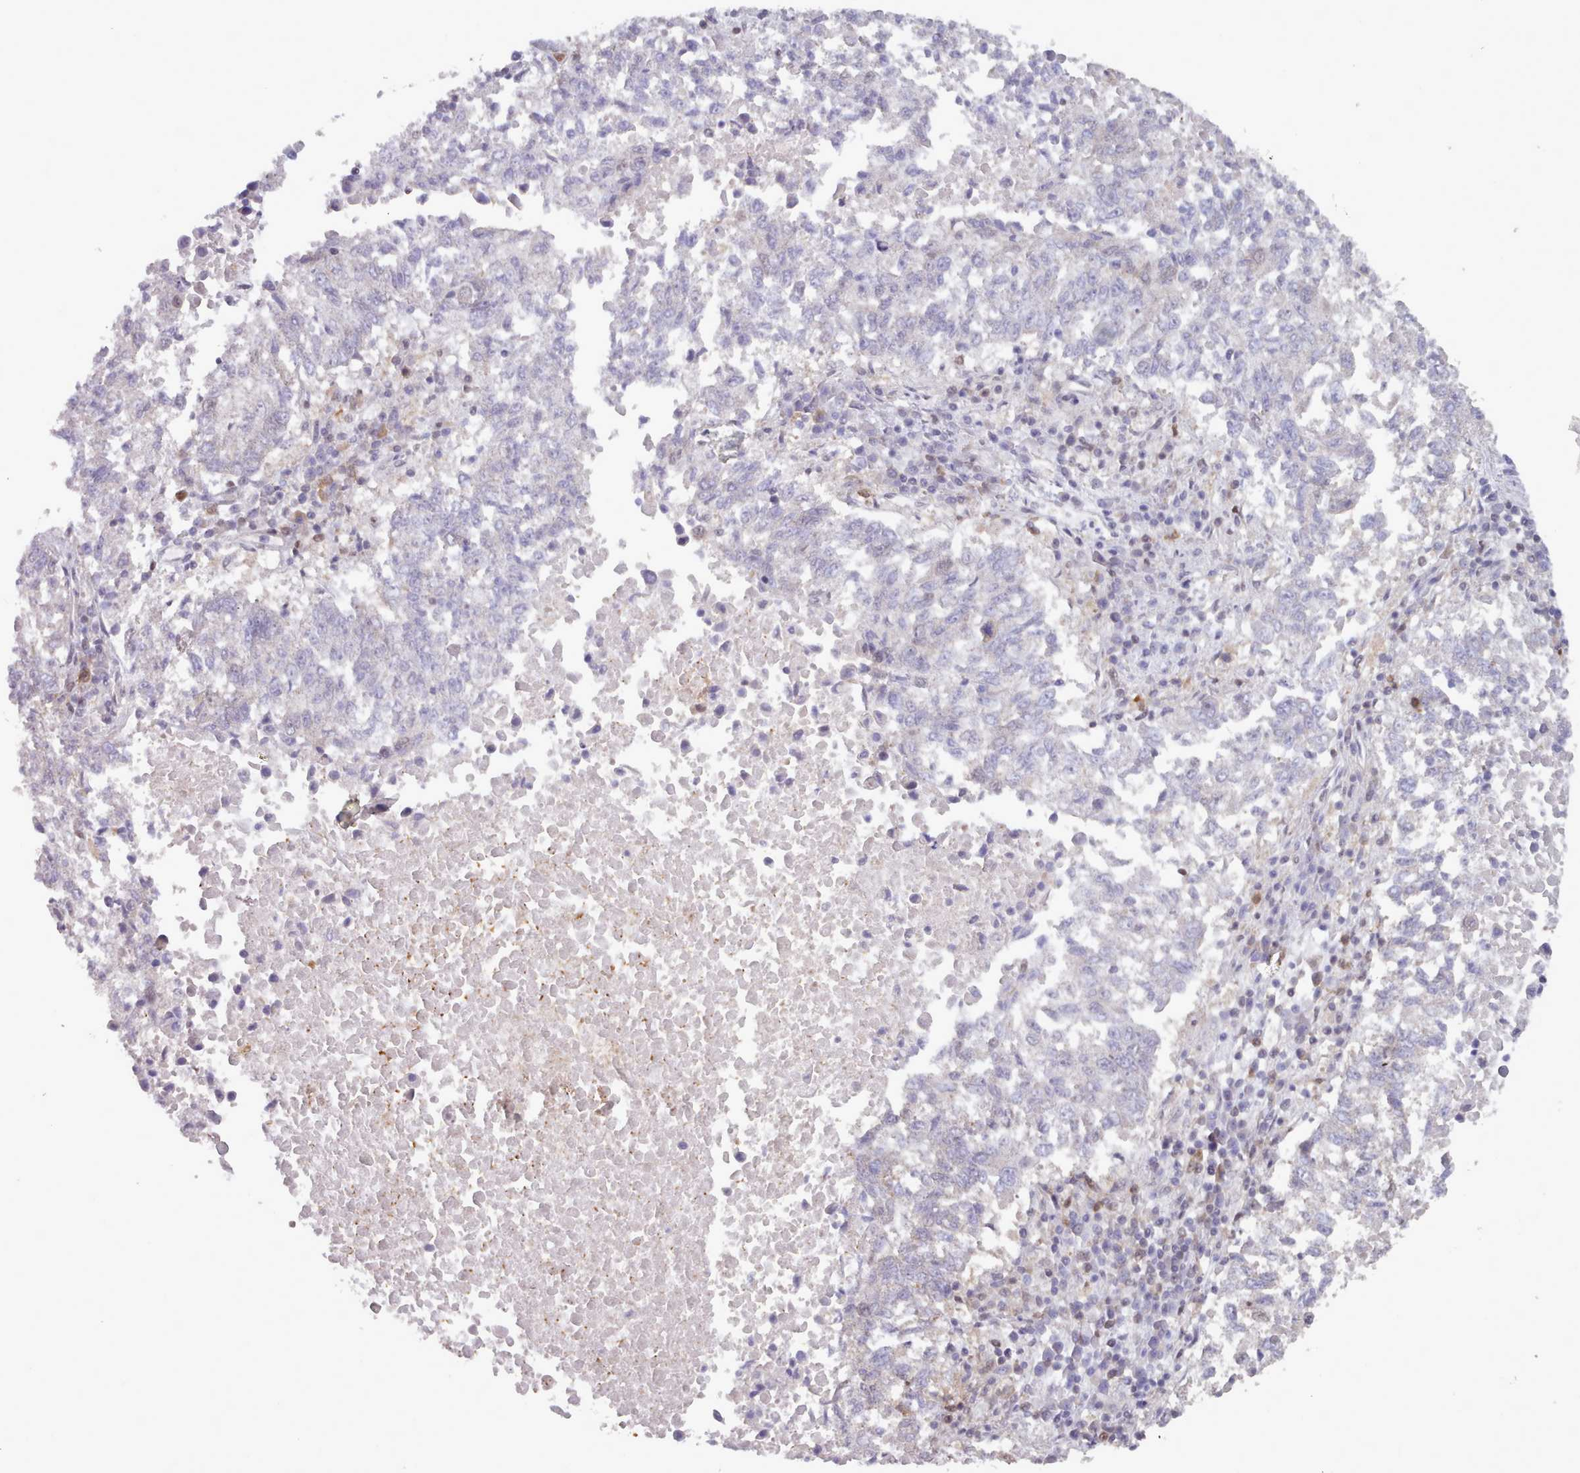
{"staining": {"intensity": "negative", "quantity": "none", "location": "none"}, "tissue": "lung cancer", "cell_type": "Tumor cells", "image_type": "cancer", "snomed": [{"axis": "morphology", "description": "Squamous cell carcinoma, NOS"}, {"axis": "topography", "description": "Lung"}], "caption": "Human squamous cell carcinoma (lung) stained for a protein using immunohistochemistry displays no staining in tumor cells.", "gene": "CES3", "patient": {"sex": "male", "age": 73}}